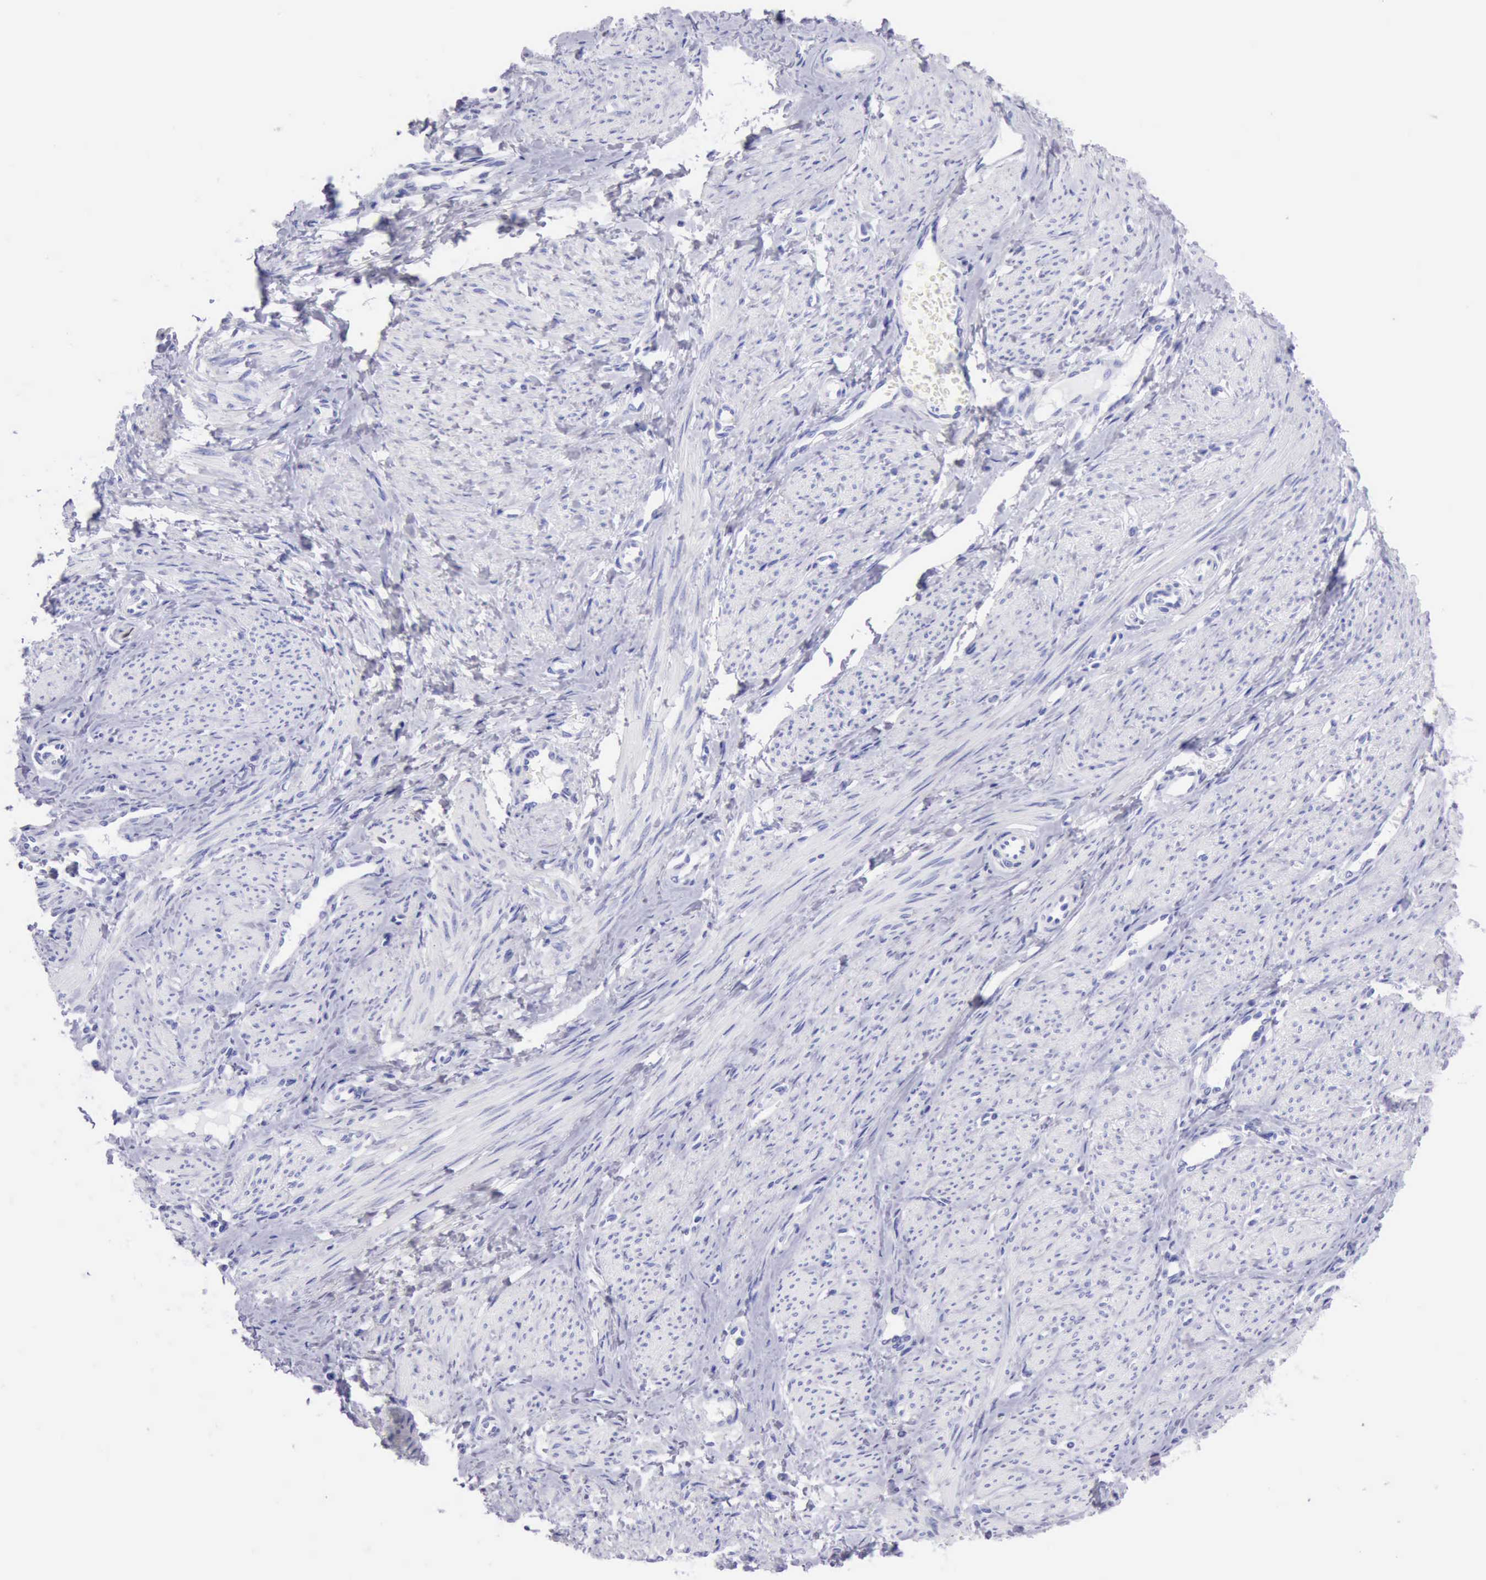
{"staining": {"intensity": "negative", "quantity": "none", "location": "none"}, "tissue": "smooth muscle", "cell_type": "Smooth muscle cells", "image_type": "normal", "snomed": [{"axis": "morphology", "description": "Normal tissue, NOS"}, {"axis": "topography", "description": "Smooth muscle"}, {"axis": "topography", "description": "Uterus"}], "caption": "Smooth muscle stained for a protein using immunohistochemistry displays no expression smooth muscle cells.", "gene": "MCM2", "patient": {"sex": "female", "age": 39}}